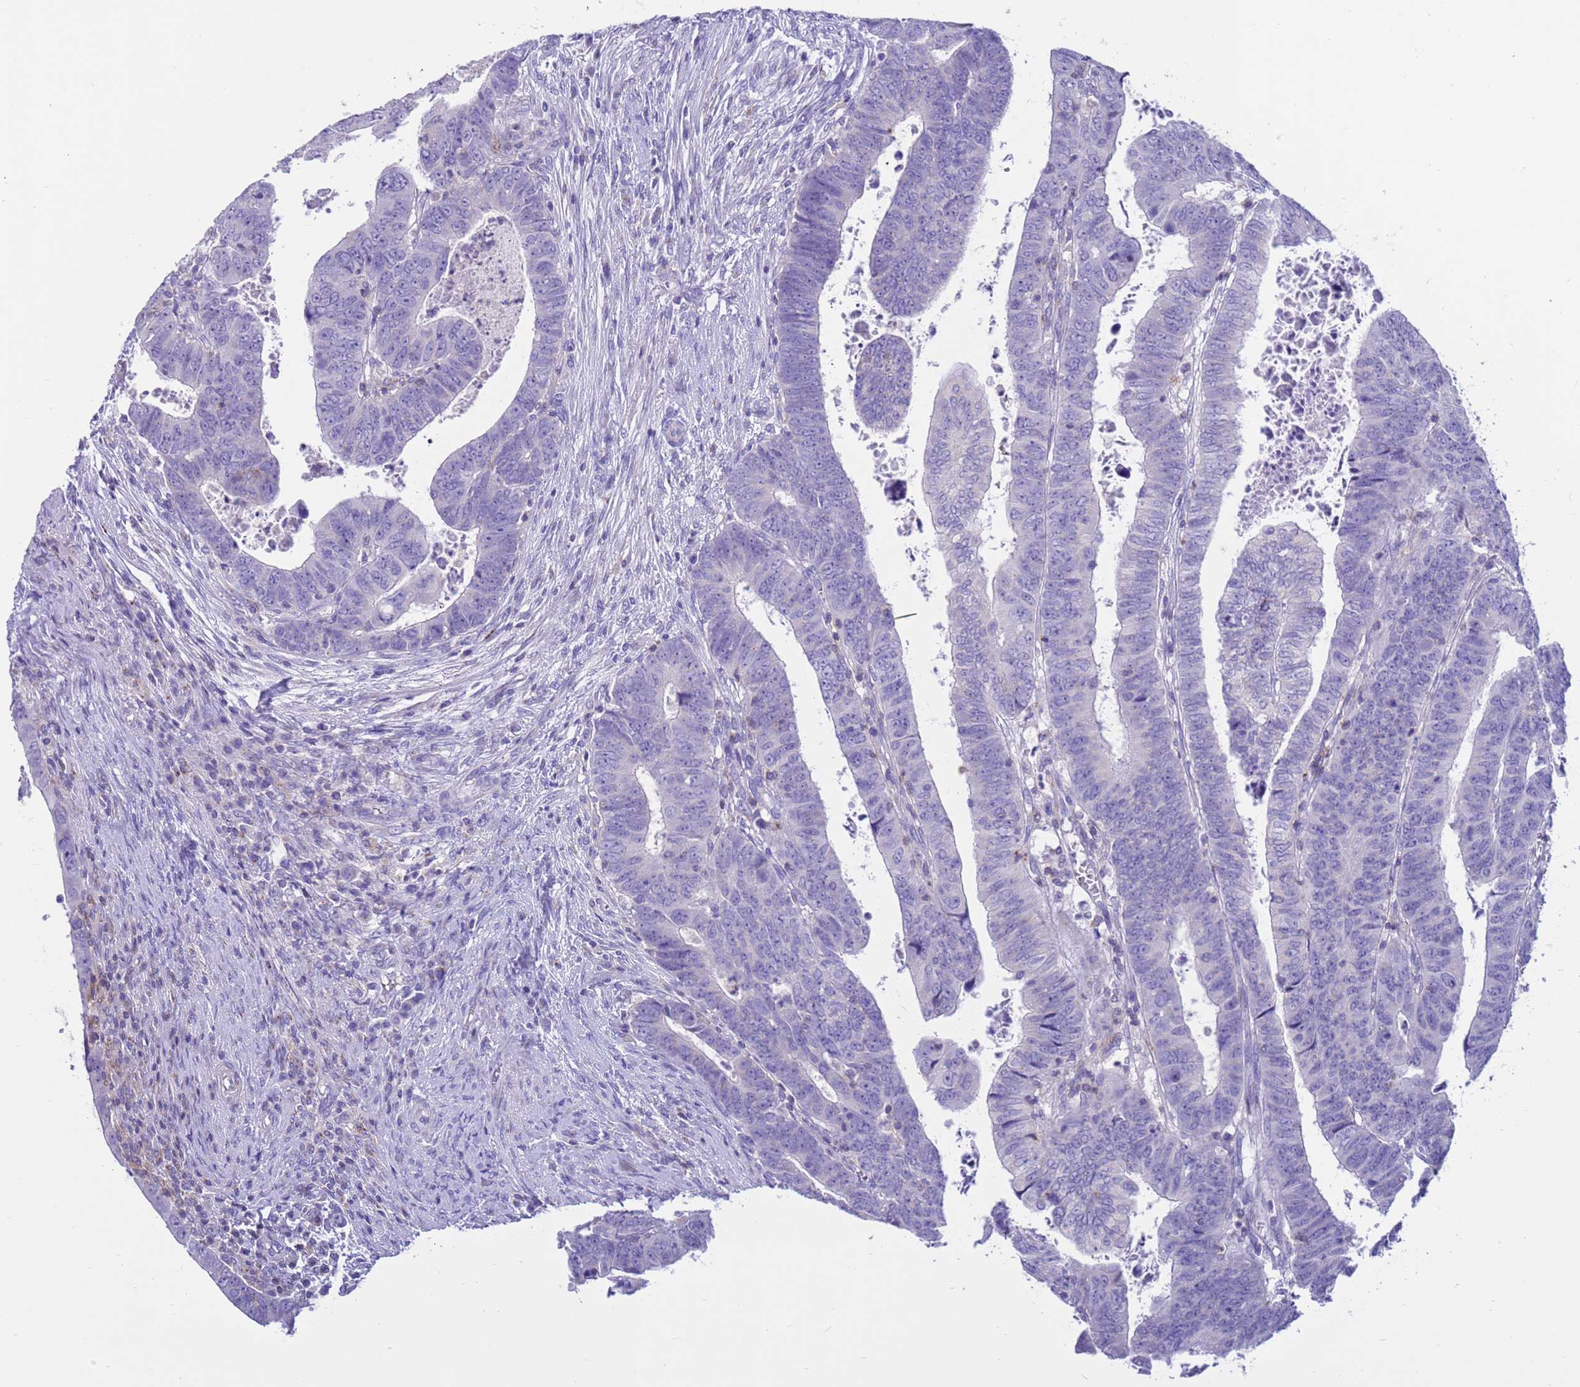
{"staining": {"intensity": "negative", "quantity": "none", "location": "none"}, "tissue": "colorectal cancer", "cell_type": "Tumor cells", "image_type": "cancer", "snomed": [{"axis": "morphology", "description": "Normal tissue, NOS"}, {"axis": "morphology", "description": "Adenocarcinoma, NOS"}, {"axis": "topography", "description": "Rectum"}], "caption": "Protein analysis of adenocarcinoma (colorectal) displays no significant staining in tumor cells. The staining was performed using DAB to visualize the protein expression in brown, while the nuclei were stained in blue with hematoxylin (Magnification: 20x).", "gene": "PDE10A", "patient": {"sex": "female", "age": 65}}